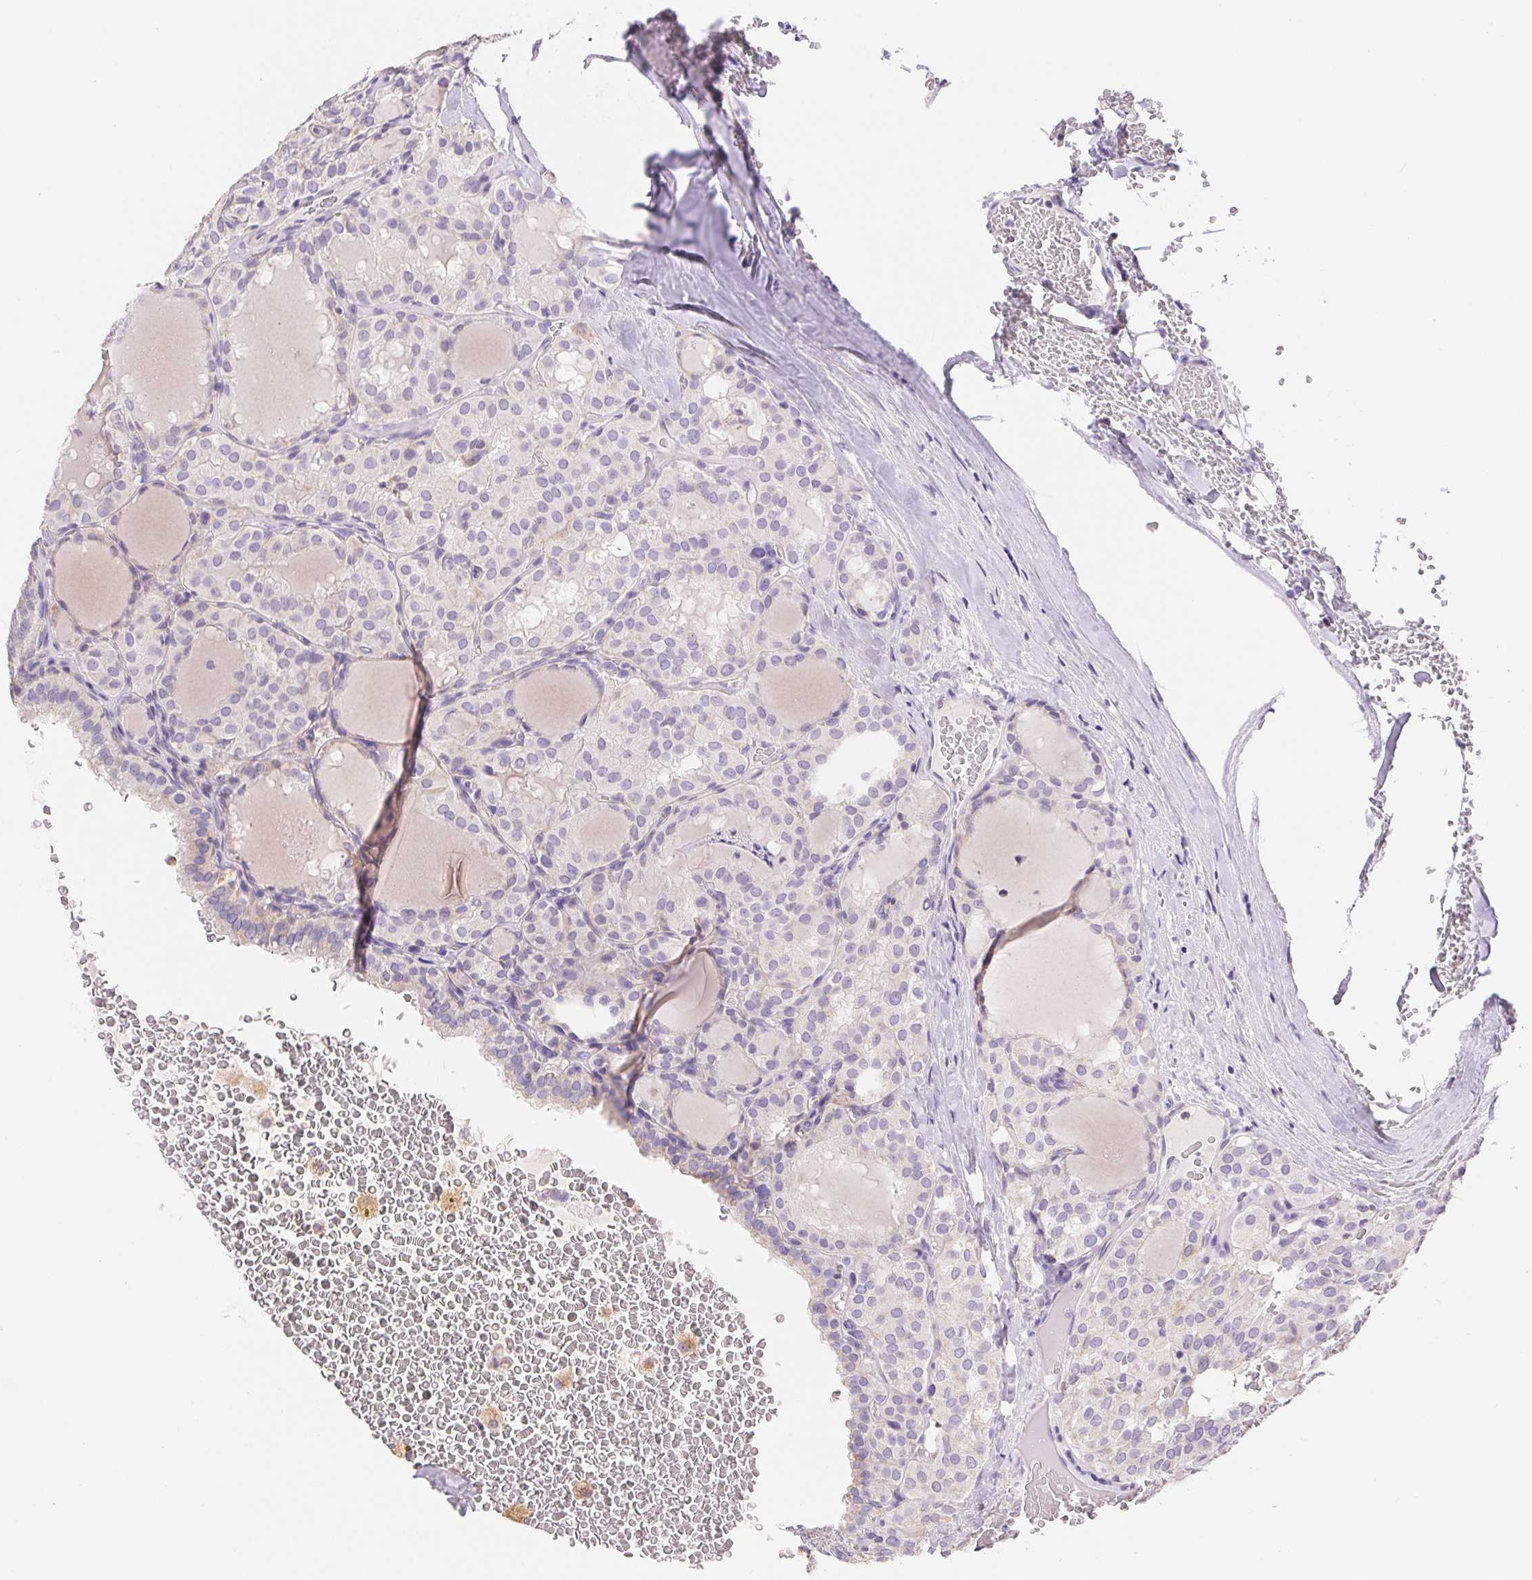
{"staining": {"intensity": "negative", "quantity": "none", "location": "none"}, "tissue": "thyroid cancer", "cell_type": "Tumor cells", "image_type": "cancer", "snomed": [{"axis": "morphology", "description": "Papillary adenocarcinoma, NOS"}, {"axis": "topography", "description": "Thyroid gland"}], "caption": "Tumor cells show no significant positivity in thyroid cancer.", "gene": "FKBP6", "patient": {"sex": "male", "age": 20}}